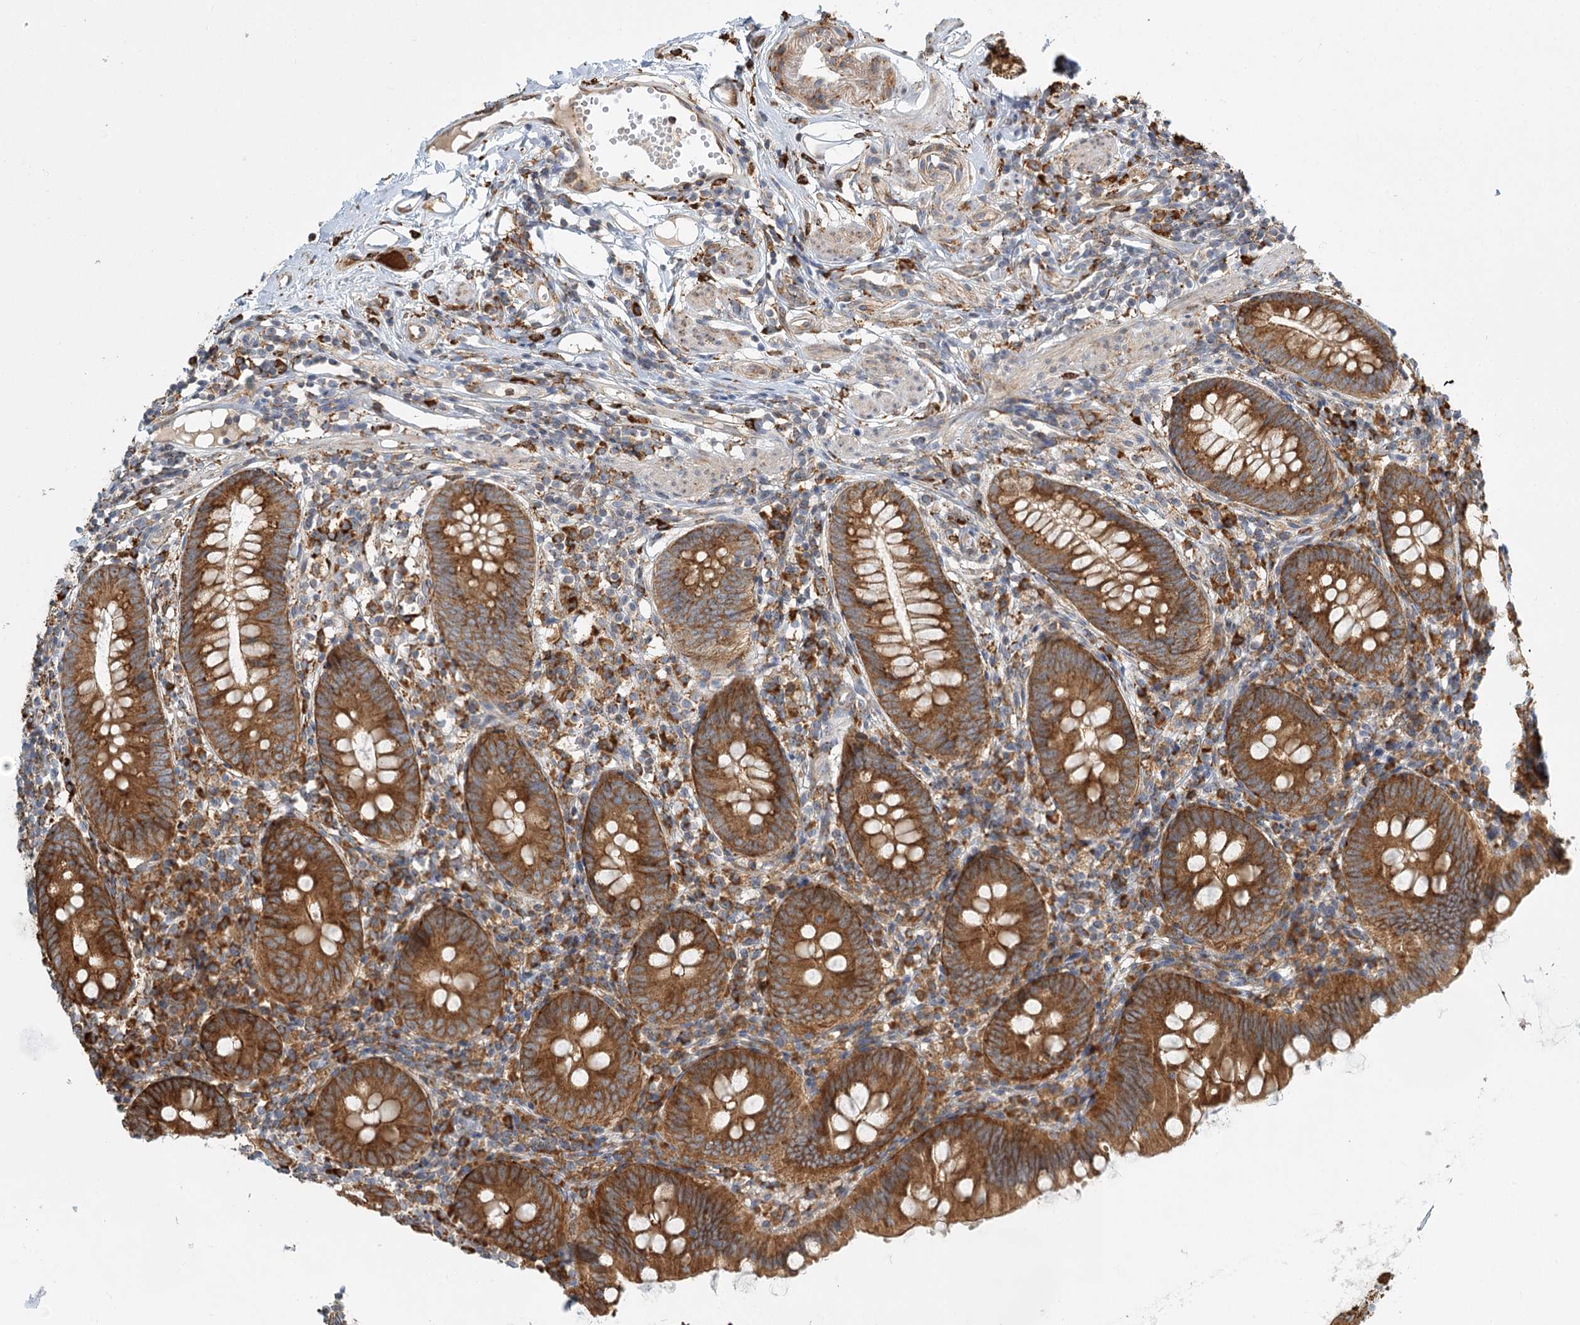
{"staining": {"intensity": "moderate", "quantity": ">75%", "location": "cytoplasmic/membranous"}, "tissue": "appendix", "cell_type": "Glandular cells", "image_type": "normal", "snomed": [{"axis": "morphology", "description": "Normal tissue, NOS"}, {"axis": "topography", "description": "Appendix"}], "caption": "Appendix stained for a protein exhibits moderate cytoplasmic/membranous positivity in glandular cells. (DAB IHC, brown staining for protein, blue staining for nuclei).", "gene": "TAS1R1", "patient": {"sex": "female", "age": 62}}